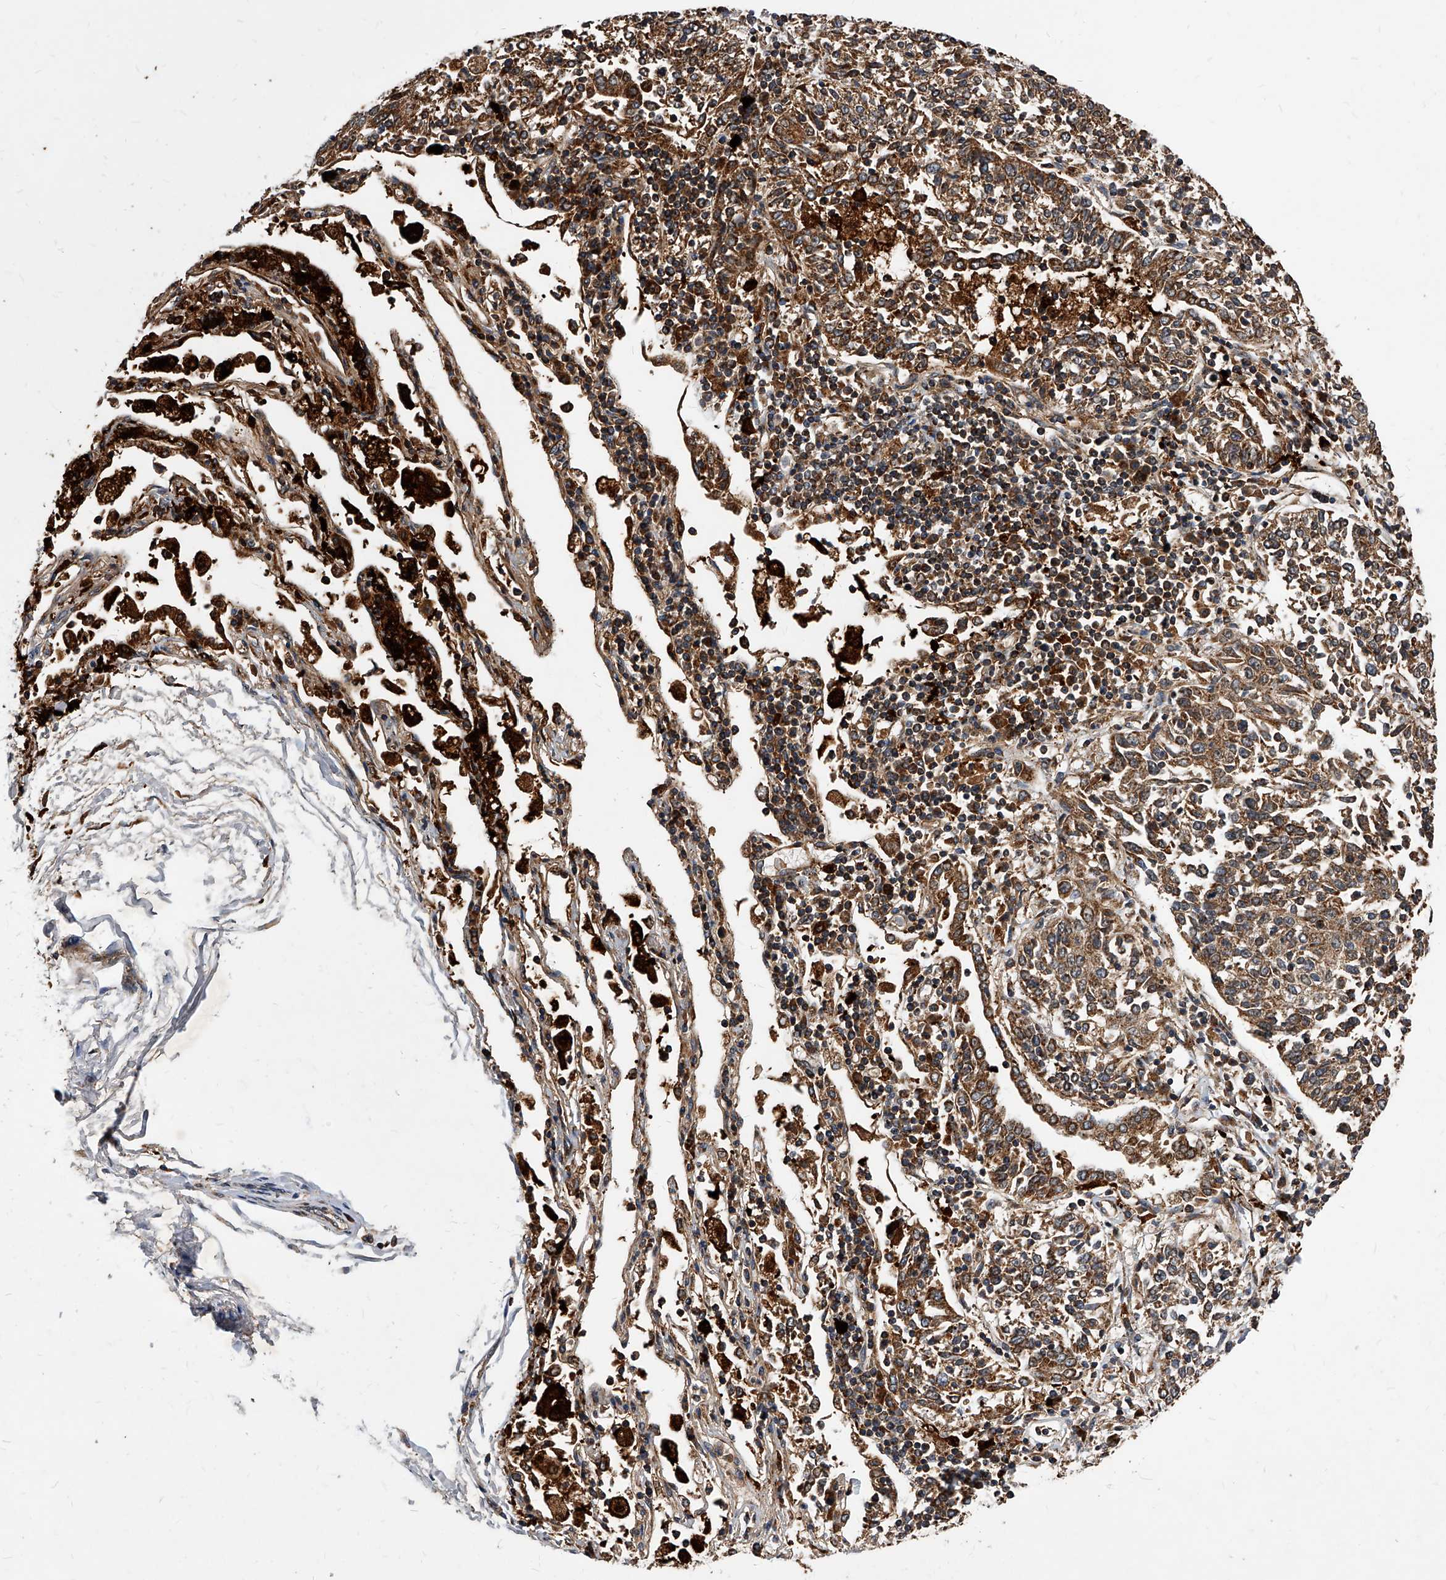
{"staining": {"intensity": "moderate", "quantity": ">75%", "location": "cytoplasmic/membranous"}, "tissue": "lung cancer", "cell_type": "Tumor cells", "image_type": "cancer", "snomed": [{"axis": "morphology", "description": "Normal tissue, NOS"}, {"axis": "morphology", "description": "Squamous cell carcinoma, NOS"}, {"axis": "topography", "description": "Cartilage tissue"}, {"axis": "topography", "description": "Lung"}, {"axis": "topography", "description": "Peripheral nerve tissue"}], "caption": "Lung cancer stained with IHC demonstrates moderate cytoplasmic/membranous positivity in about >75% of tumor cells. (DAB IHC with brightfield microscopy, high magnification).", "gene": "SOBP", "patient": {"sex": "female", "age": 49}}